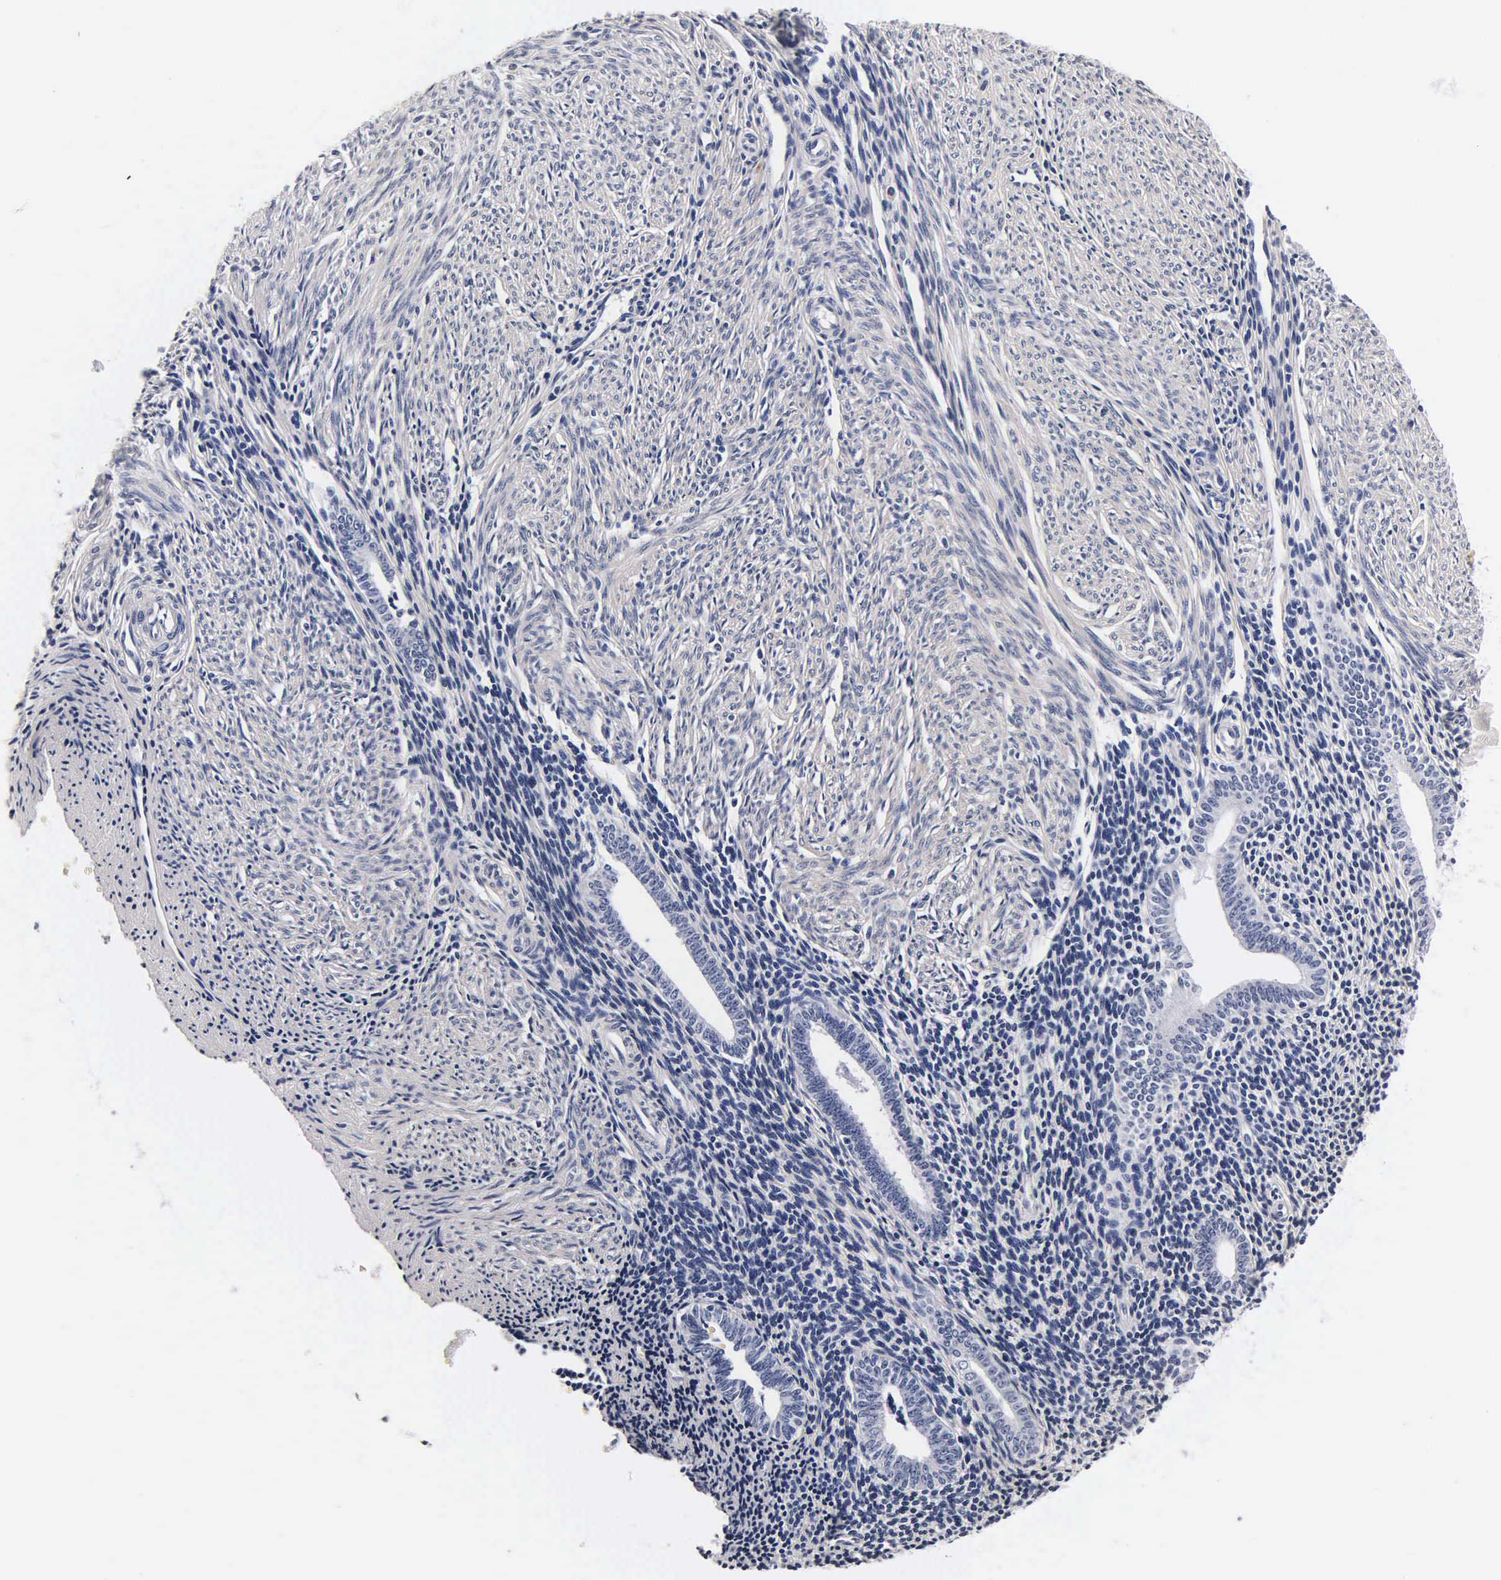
{"staining": {"intensity": "negative", "quantity": "none", "location": "none"}, "tissue": "endometrium", "cell_type": "Cells in endometrial stroma", "image_type": "normal", "snomed": [{"axis": "morphology", "description": "Normal tissue, NOS"}, {"axis": "topography", "description": "Endometrium"}], "caption": "Human endometrium stained for a protein using IHC demonstrates no positivity in cells in endometrial stroma.", "gene": "ENO2", "patient": {"sex": "female", "age": 52}}